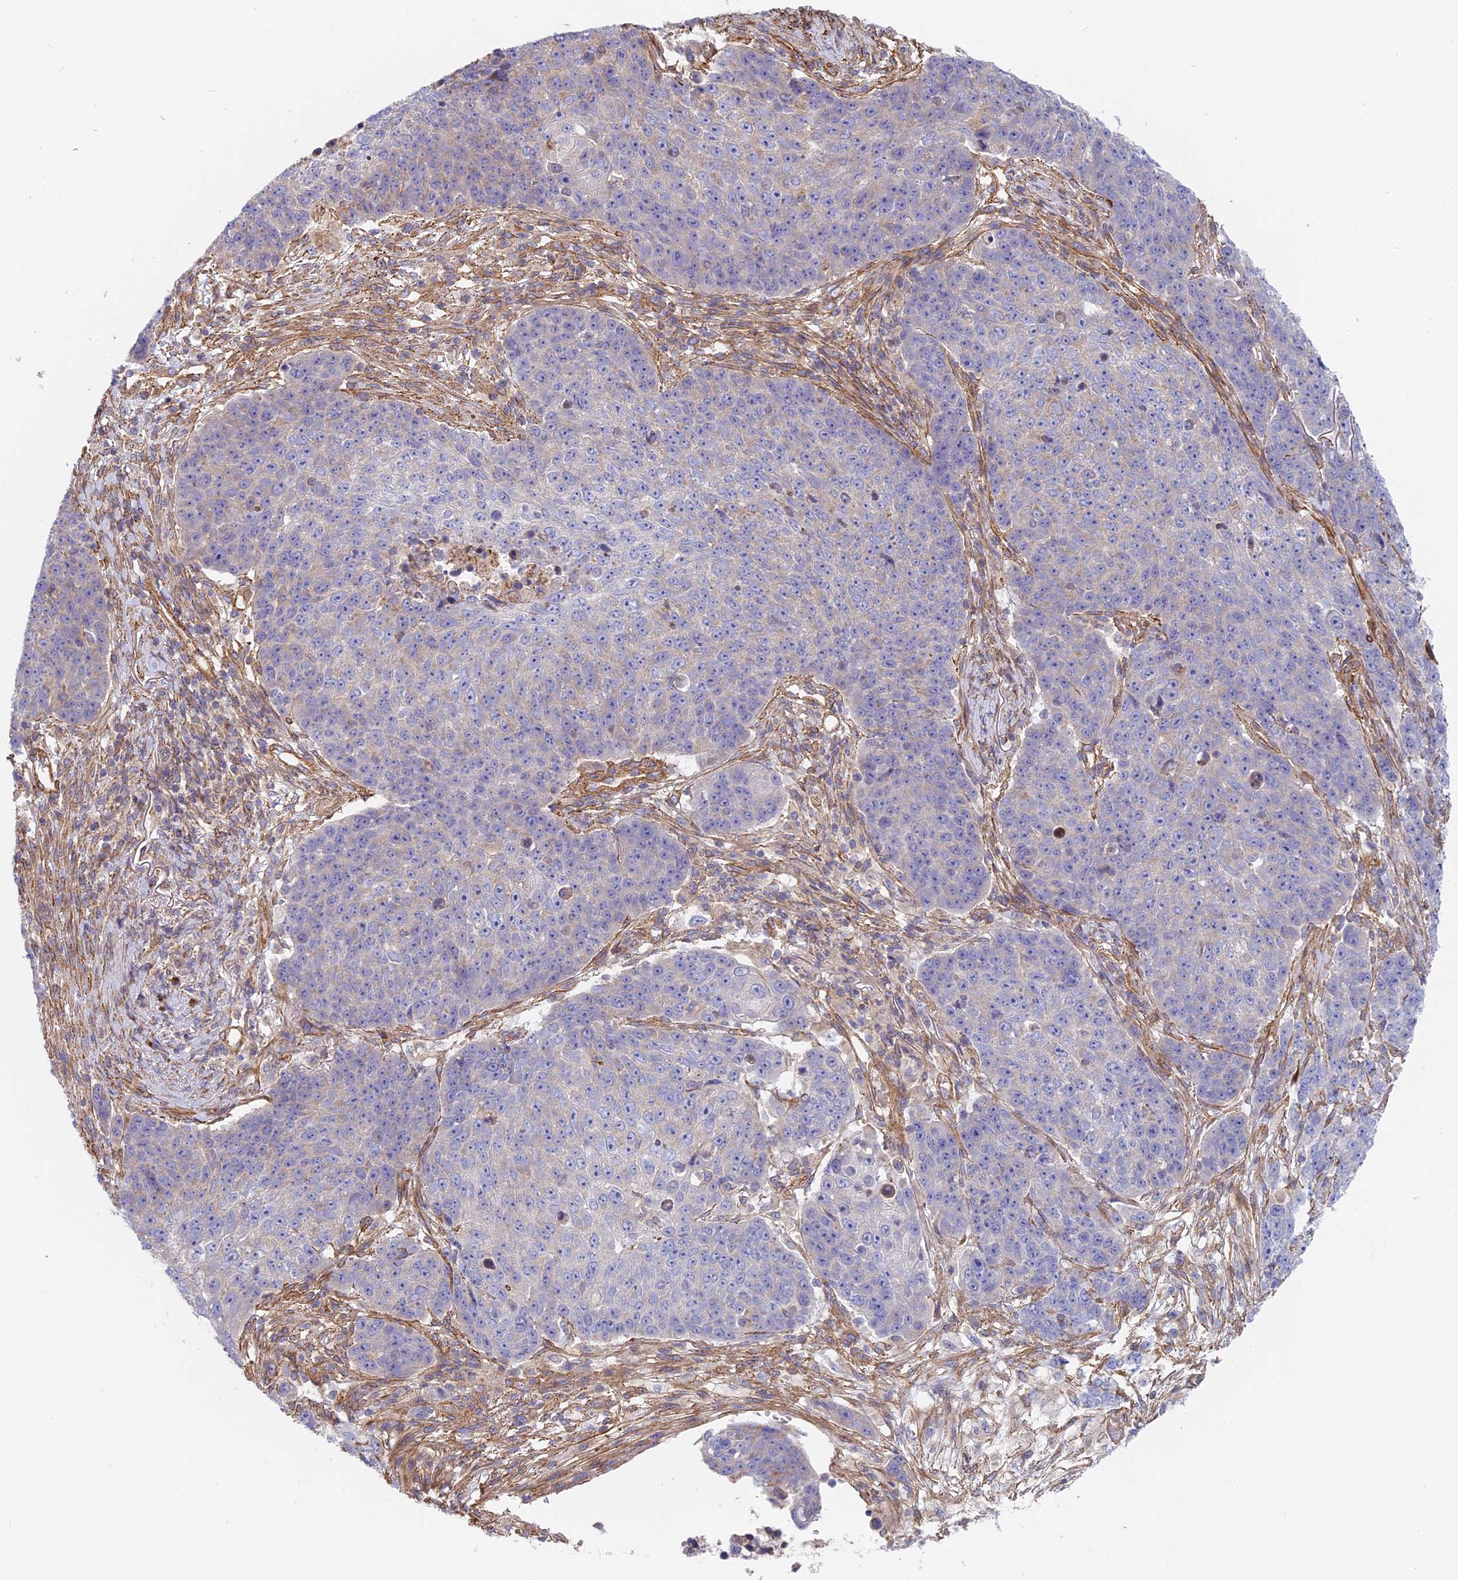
{"staining": {"intensity": "negative", "quantity": "none", "location": "none"}, "tissue": "lung cancer", "cell_type": "Tumor cells", "image_type": "cancer", "snomed": [{"axis": "morphology", "description": "Normal tissue, NOS"}, {"axis": "morphology", "description": "Squamous cell carcinoma, NOS"}, {"axis": "topography", "description": "Lymph node"}, {"axis": "topography", "description": "Lung"}], "caption": "Image shows no significant protein expression in tumor cells of lung squamous cell carcinoma. (Brightfield microscopy of DAB IHC at high magnification).", "gene": "DDA1", "patient": {"sex": "male", "age": 66}}